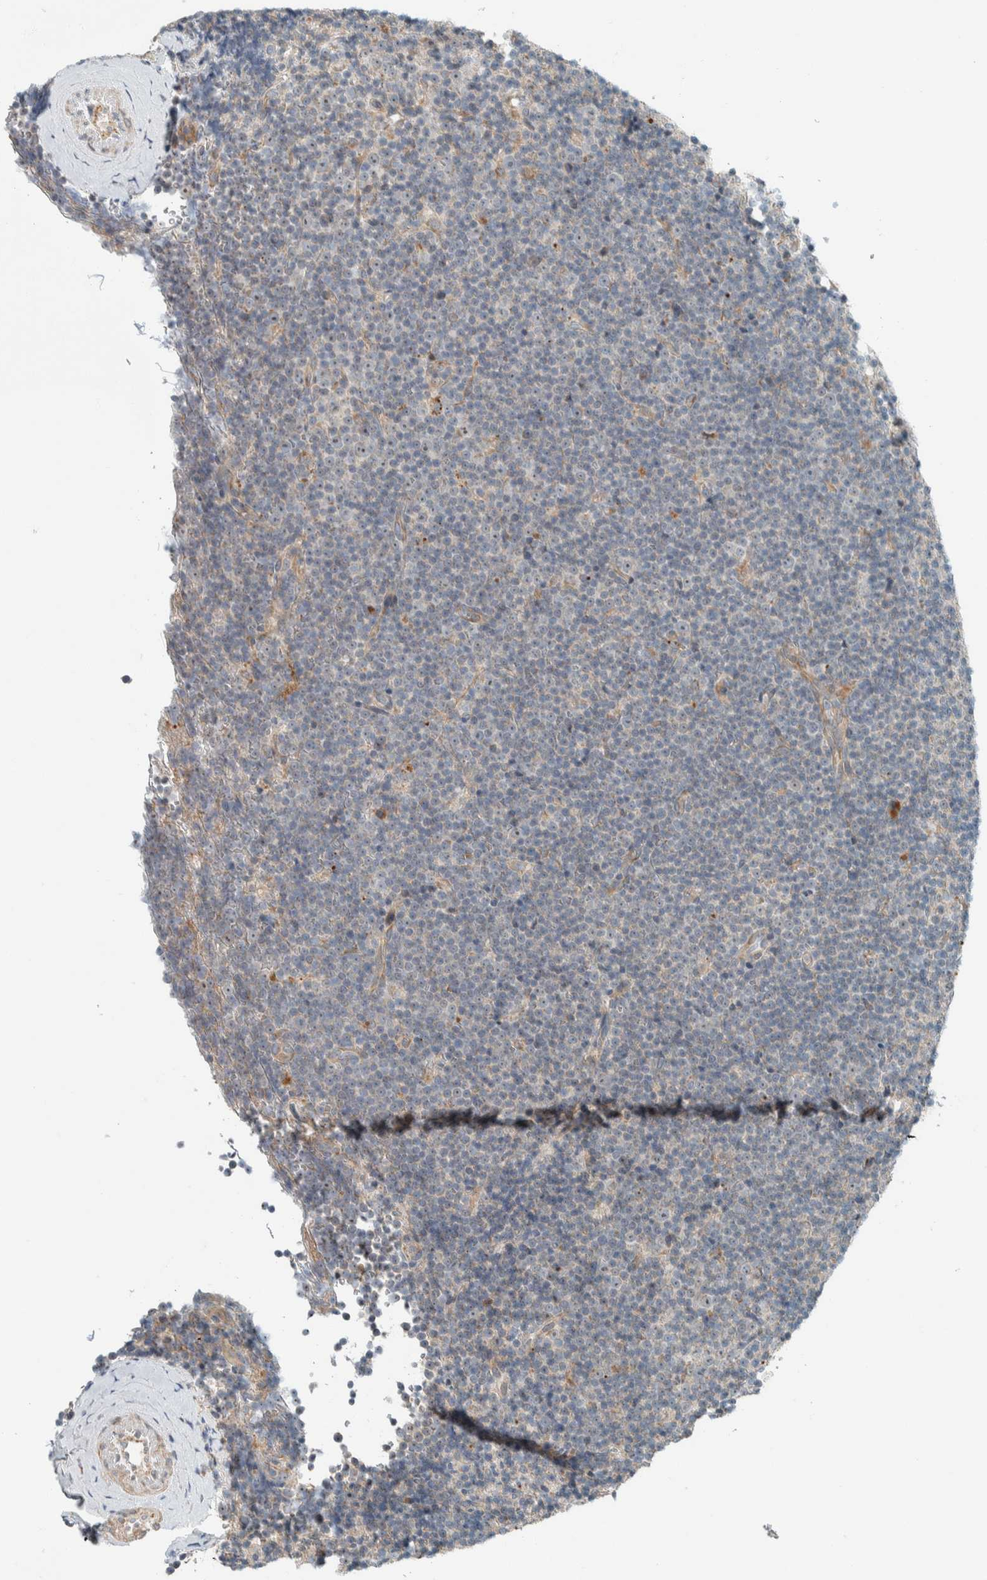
{"staining": {"intensity": "weak", "quantity": "25%-75%", "location": "nuclear"}, "tissue": "lymphoma", "cell_type": "Tumor cells", "image_type": "cancer", "snomed": [{"axis": "morphology", "description": "Malignant lymphoma, non-Hodgkin's type, Low grade"}, {"axis": "topography", "description": "Lymph node"}], "caption": "Lymphoma stained for a protein (brown) demonstrates weak nuclear positive positivity in approximately 25%-75% of tumor cells.", "gene": "SLFN12L", "patient": {"sex": "female", "age": 67}}